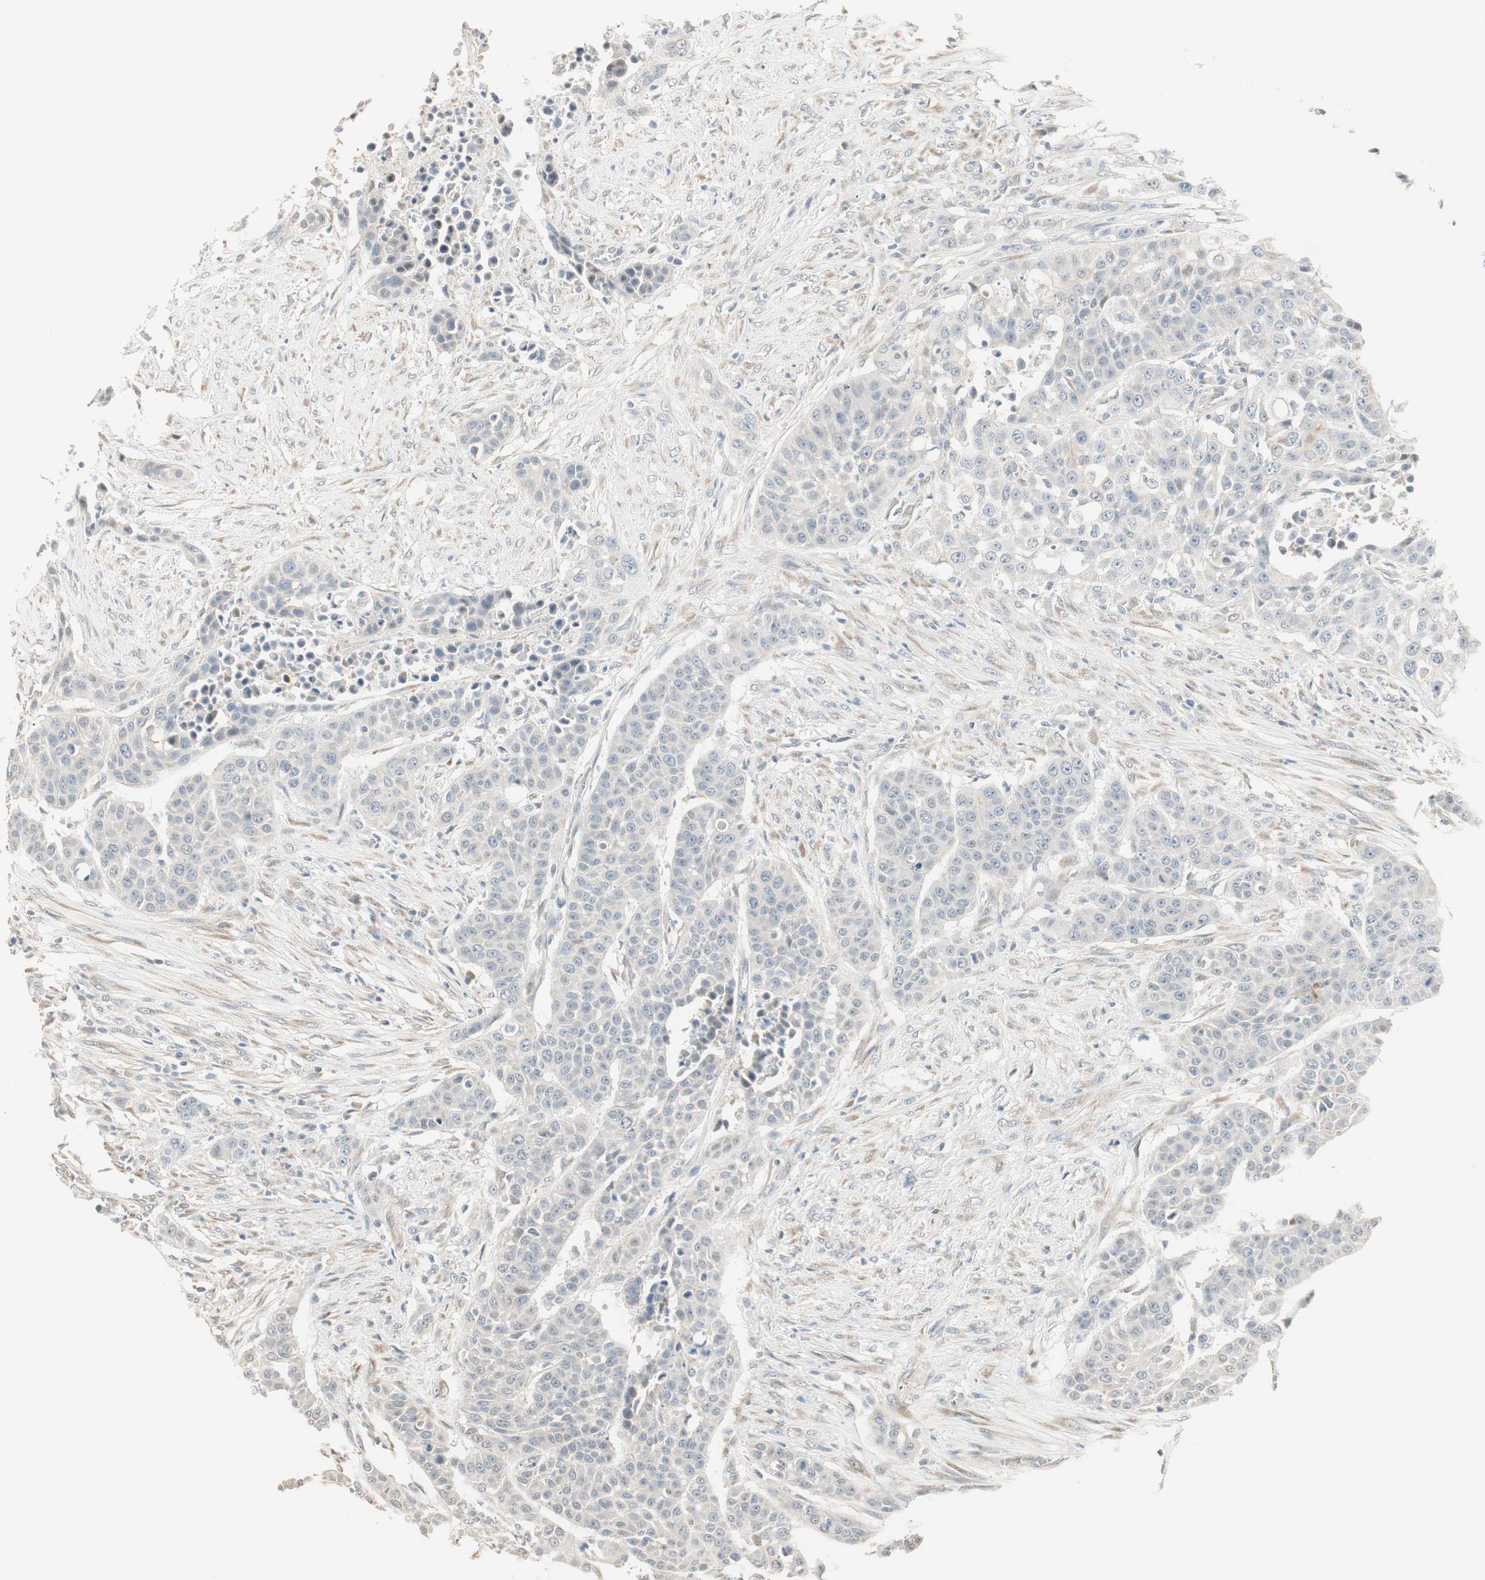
{"staining": {"intensity": "negative", "quantity": "none", "location": "none"}, "tissue": "urothelial cancer", "cell_type": "Tumor cells", "image_type": "cancer", "snomed": [{"axis": "morphology", "description": "Urothelial carcinoma, High grade"}, {"axis": "topography", "description": "Urinary bladder"}], "caption": "Immunohistochemistry (IHC) photomicrograph of human urothelial carcinoma (high-grade) stained for a protein (brown), which demonstrates no staining in tumor cells. (Brightfield microscopy of DAB (3,3'-diaminobenzidine) IHC at high magnification).", "gene": "PDZK1", "patient": {"sex": "male", "age": 74}}